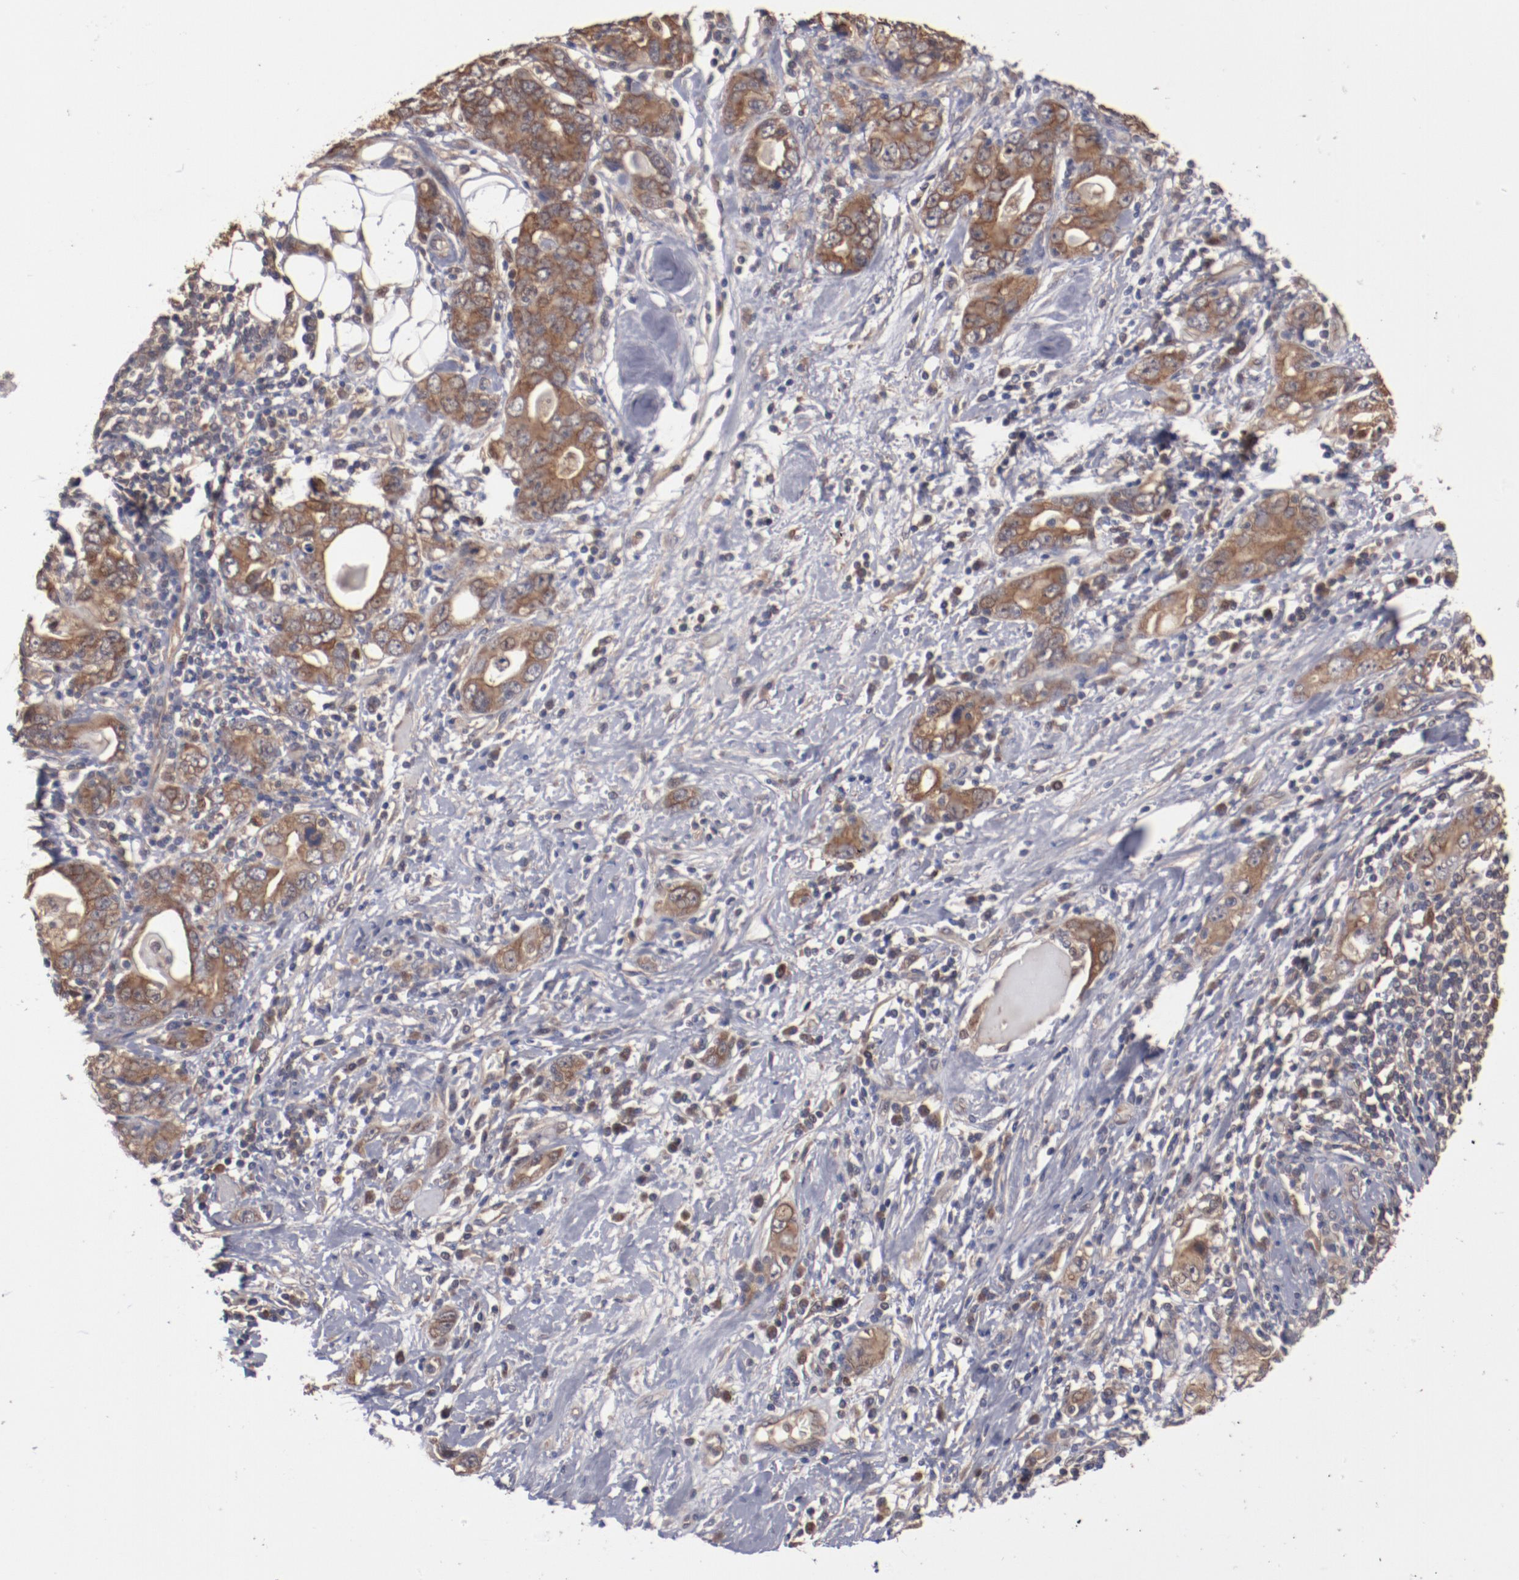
{"staining": {"intensity": "moderate", "quantity": ">75%", "location": "cytoplasmic/membranous"}, "tissue": "stomach cancer", "cell_type": "Tumor cells", "image_type": "cancer", "snomed": [{"axis": "morphology", "description": "Adenocarcinoma, NOS"}, {"axis": "topography", "description": "Stomach, lower"}], "caption": "Immunohistochemistry image of neoplastic tissue: adenocarcinoma (stomach) stained using immunohistochemistry demonstrates medium levels of moderate protein expression localized specifically in the cytoplasmic/membranous of tumor cells, appearing as a cytoplasmic/membranous brown color.", "gene": "DNAAF2", "patient": {"sex": "female", "age": 93}}